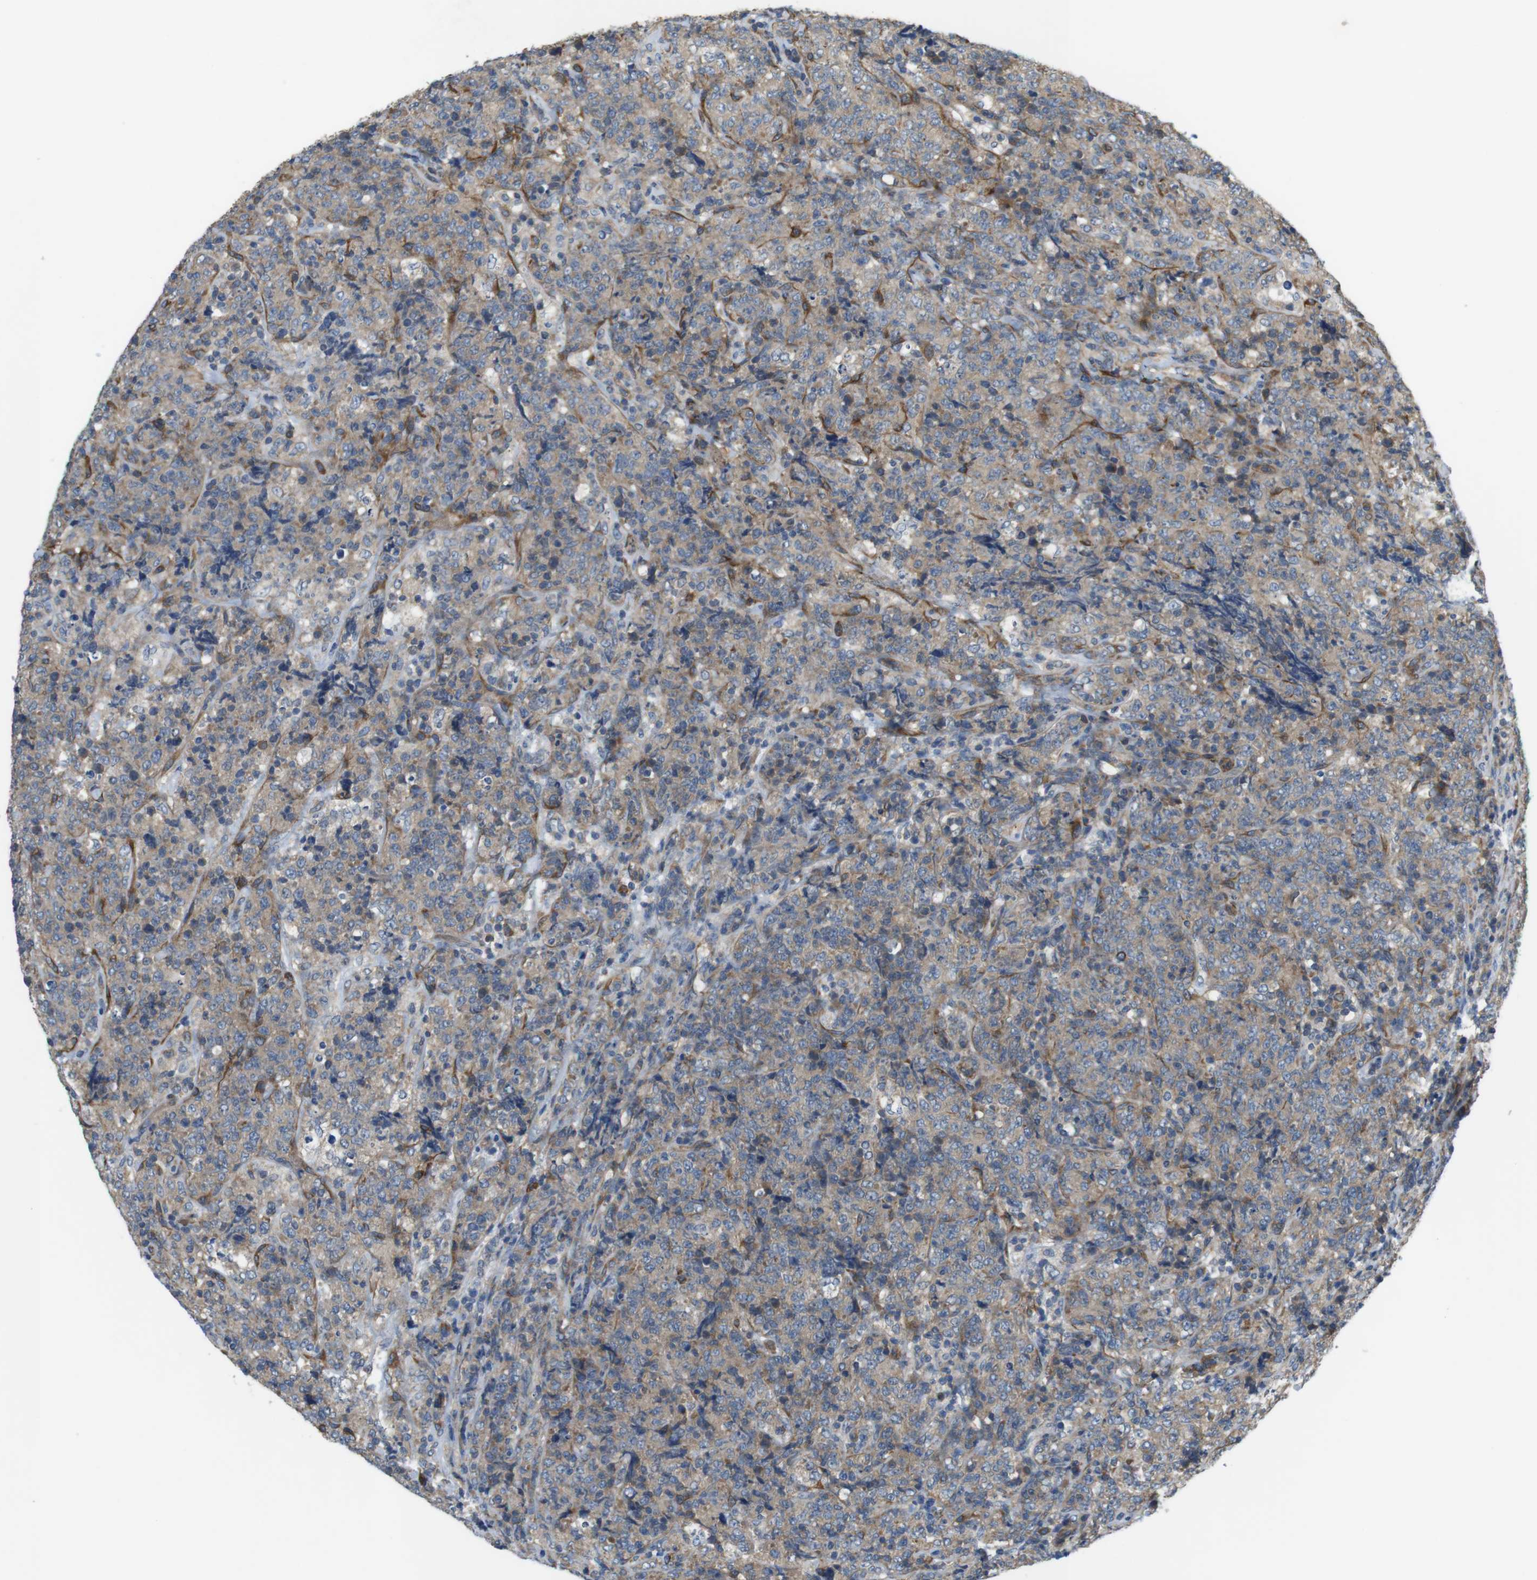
{"staining": {"intensity": "weak", "quantity": ">75%", "location": "cytoplasmic/membranous"}, "tissue": "lymphoma", "cell_type": "Tumor cells", "image_type": "cancer", "snomed": [{"axis": "morphology", "description": "Malignant lymphoma, non-Hodgkin's type, High grade"}, {"axis": "topography", "description": "Tonsil"}], "caption": "This image reveals IHC staining of lymphoma, with low weak cytoplasmic/membranous positivity in approximately >75% of tumor cells.", "gene": "DCLK1", "patient": {"sex": "female", "age": 36}}